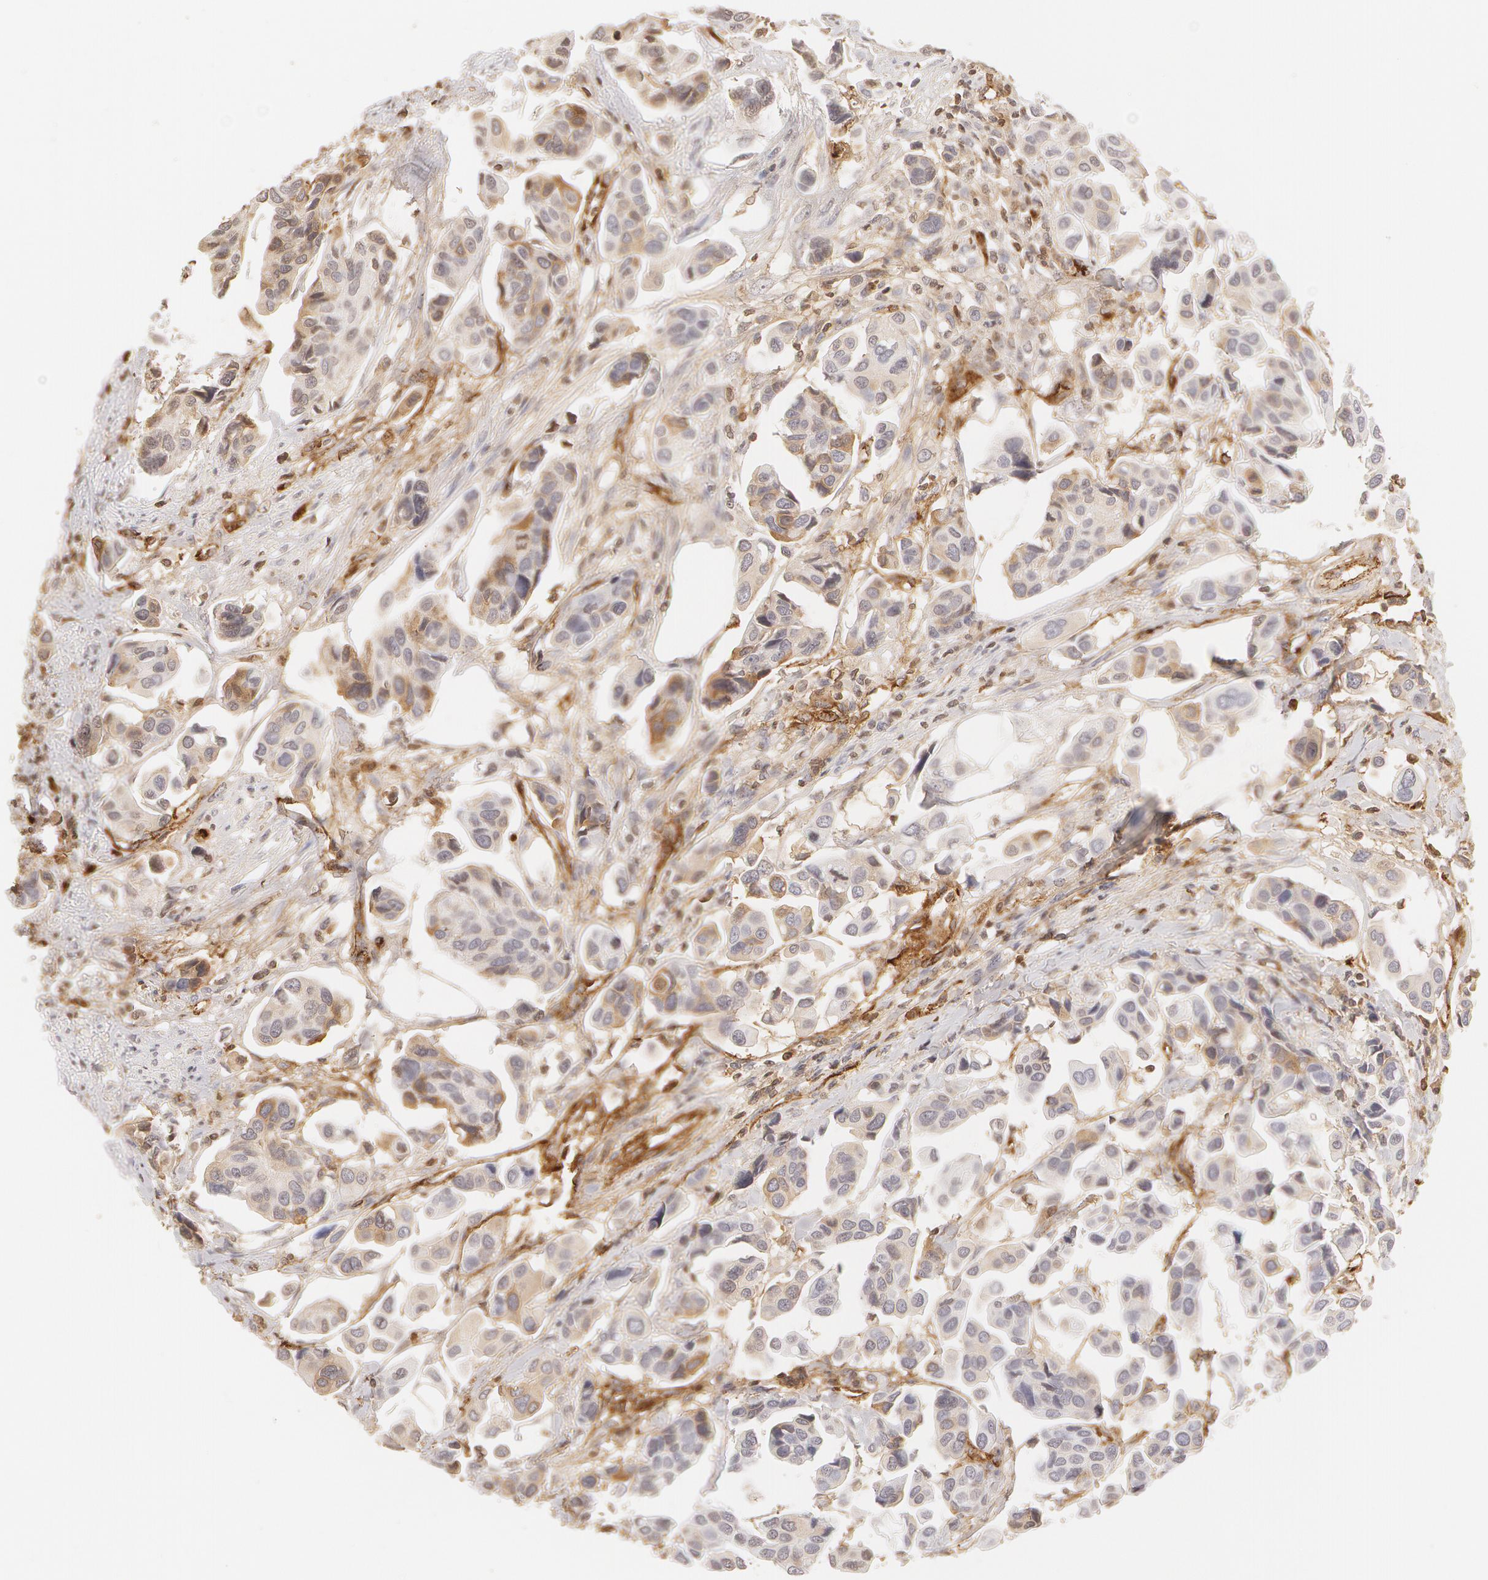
{"staining": {"intensity": "negative", "quantity": "none", "location": "none"}, "tissue": "urothelial cancer", "cell_type": "Tumor cells", "image_type": "cancer", "snomed": [{"axis": "morphology", "description": "Adenocarcinoma, NOS"}, {"axis": "topography", "description": "Urinary bladder"}], "caption": "Immunohistochemistry of human adenocarcinoma exhibits no expression in tumor cells.", "gene": "VWF", "patient": {"sex": "male", "age": 61}}